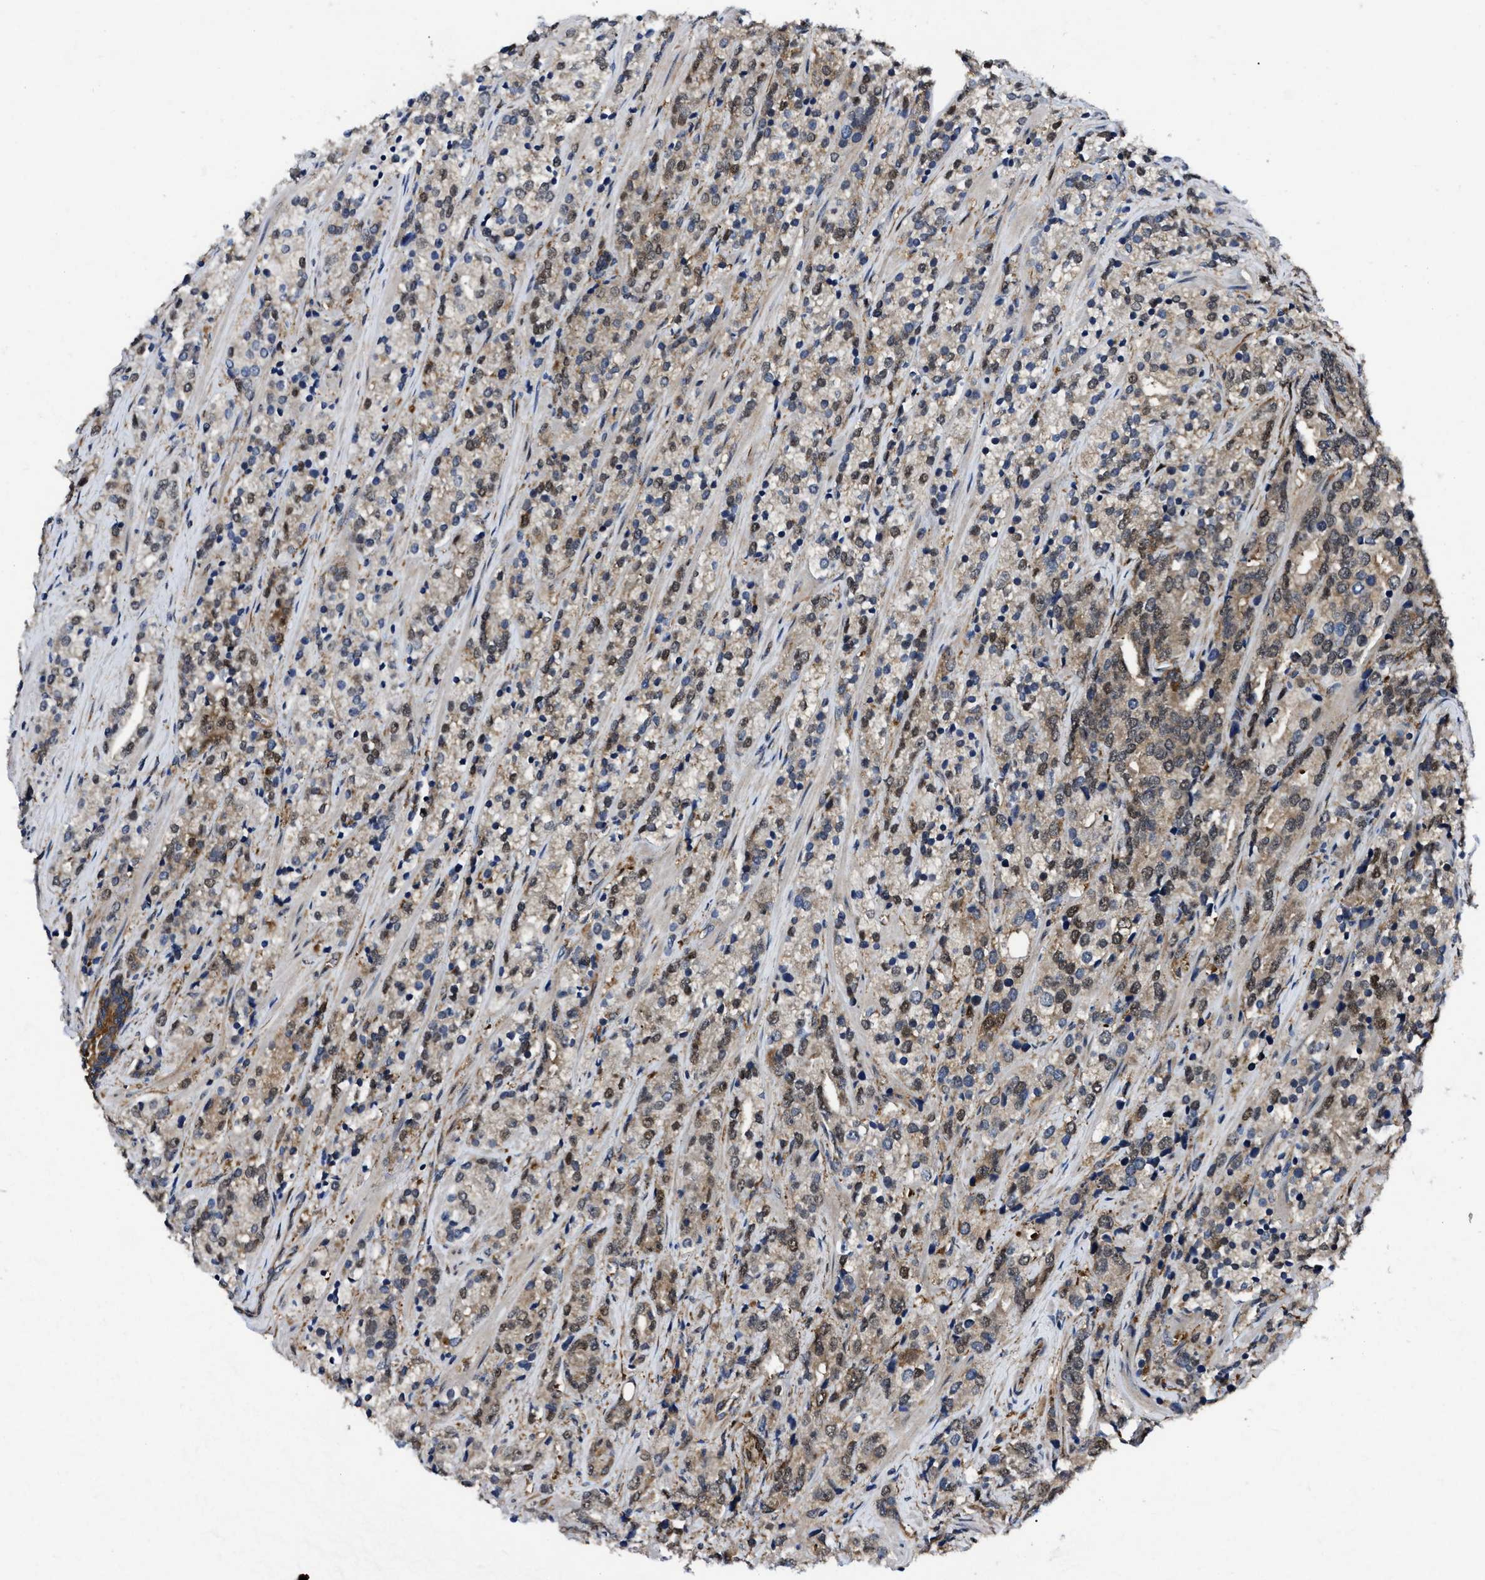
{"staining": {"intensity": "moderate", "quantity": "25%-75%", "location": "cytoplasmic/membranous"}, "tissue": "prostate cancer", "cell_type": "Tumor cells", "image_type": "cancer", "snomed": [{"axis": "morphology", "description": "Adenocarcinoma, High grade"}, {"axis": "topography", "description": "Prostate"}], "caption": "DAB immunohistochemical staining of human high-grade adenocarcinoma (prostate) demonstrates moderate cytoplasmic/membranous protein expression in about 25%-75% of tumor cells.", "gene": "GET4", "patient": {"sex": "male", "age": 71}}